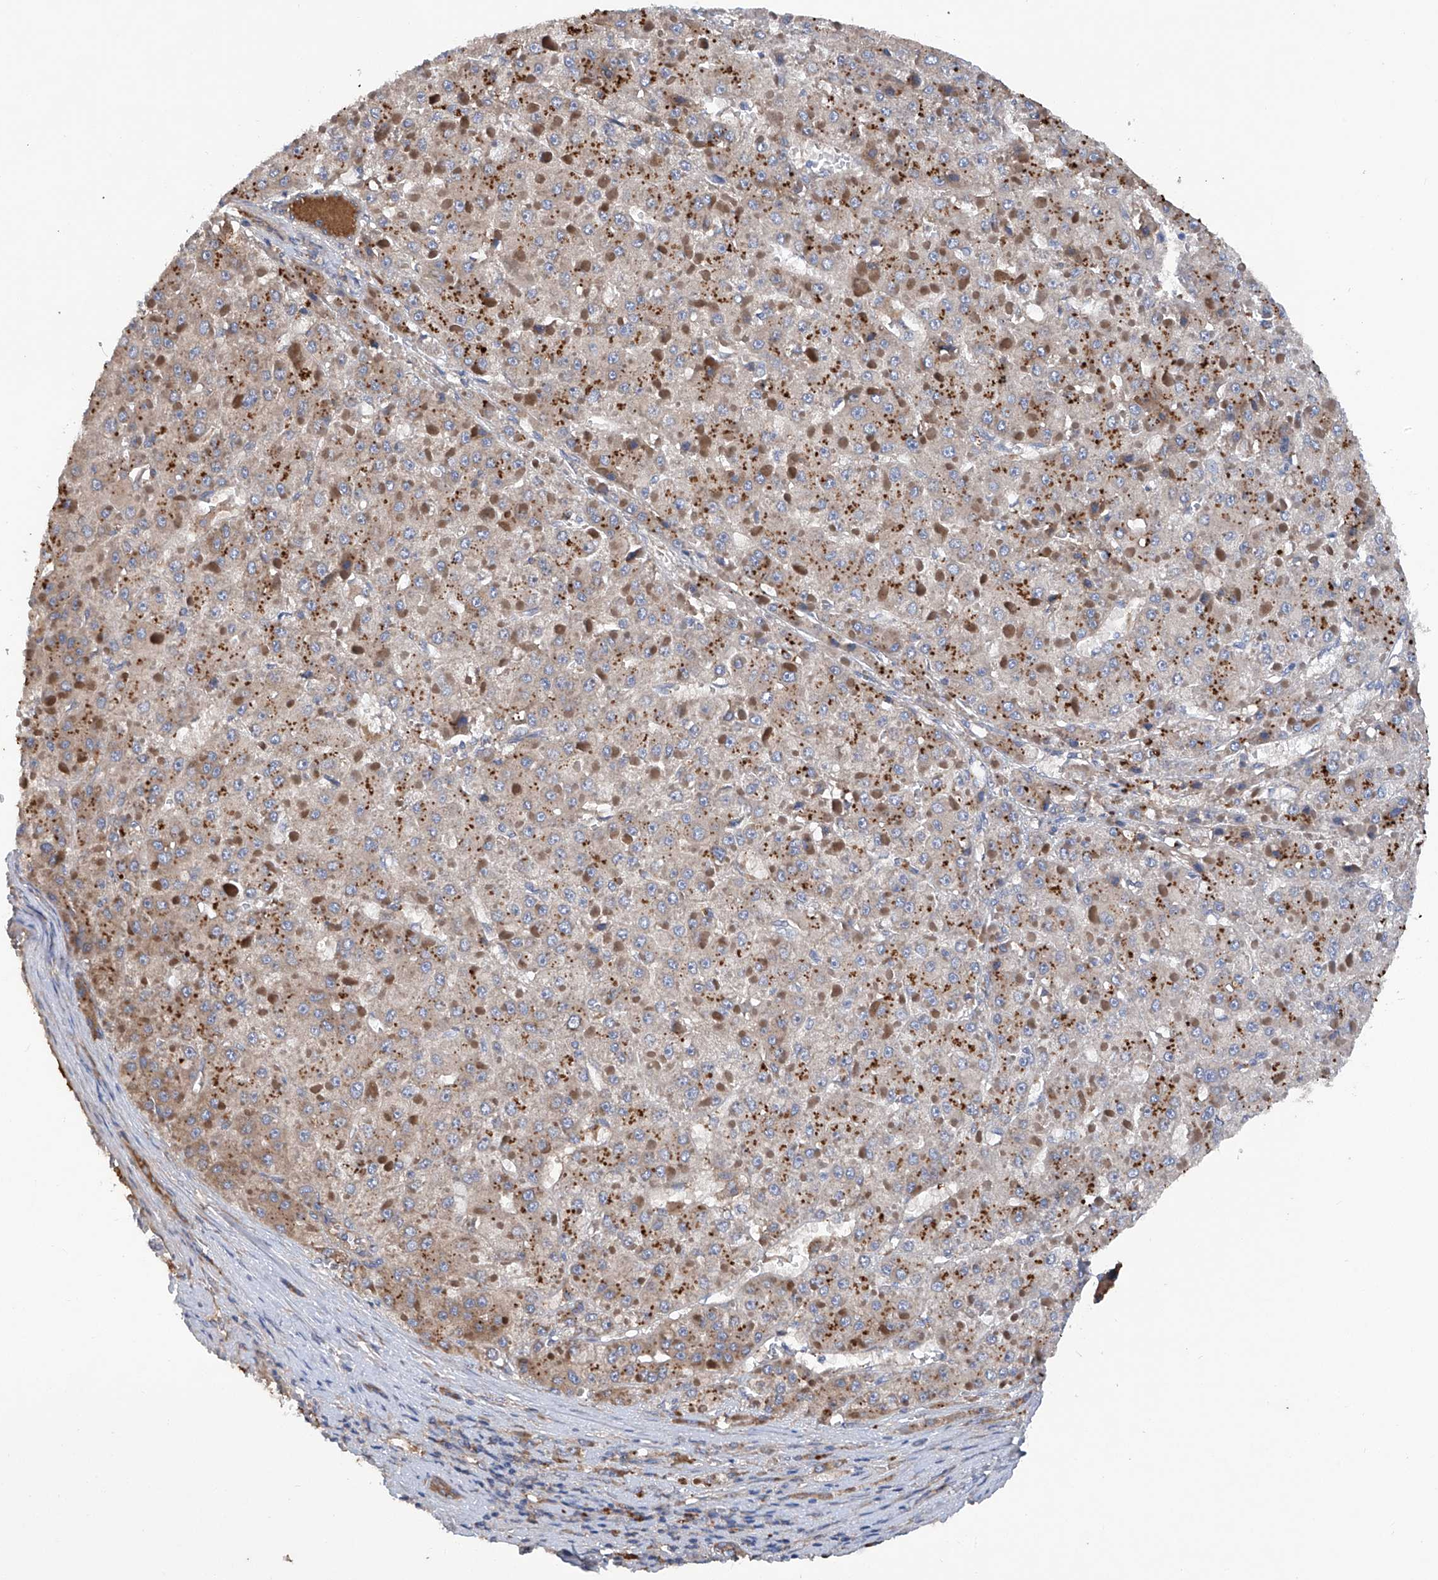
{"staining": {"intensity": "moderate", "quantity": "25%-75%", "location": "cytoplasmic/membranous"}, "tissue": "liver cancer", "cell_type": "Tumor cells", "image_type": "cancer", "snomed": [{"axis": "morphology", "description": "Carcinoma, Hepatocellular, NOS"}, {"axis": "topography", "description": "Liver"}], "caption": "Human liver cancer (hepatocellular carcinoma) stained with a brown dye displays moderate cytoplasmic/membranous positive staining in approximately 25%-75% of tumor cells.", "gene": "ASCC3", "patient": {"sex": "female", "age": 73}}